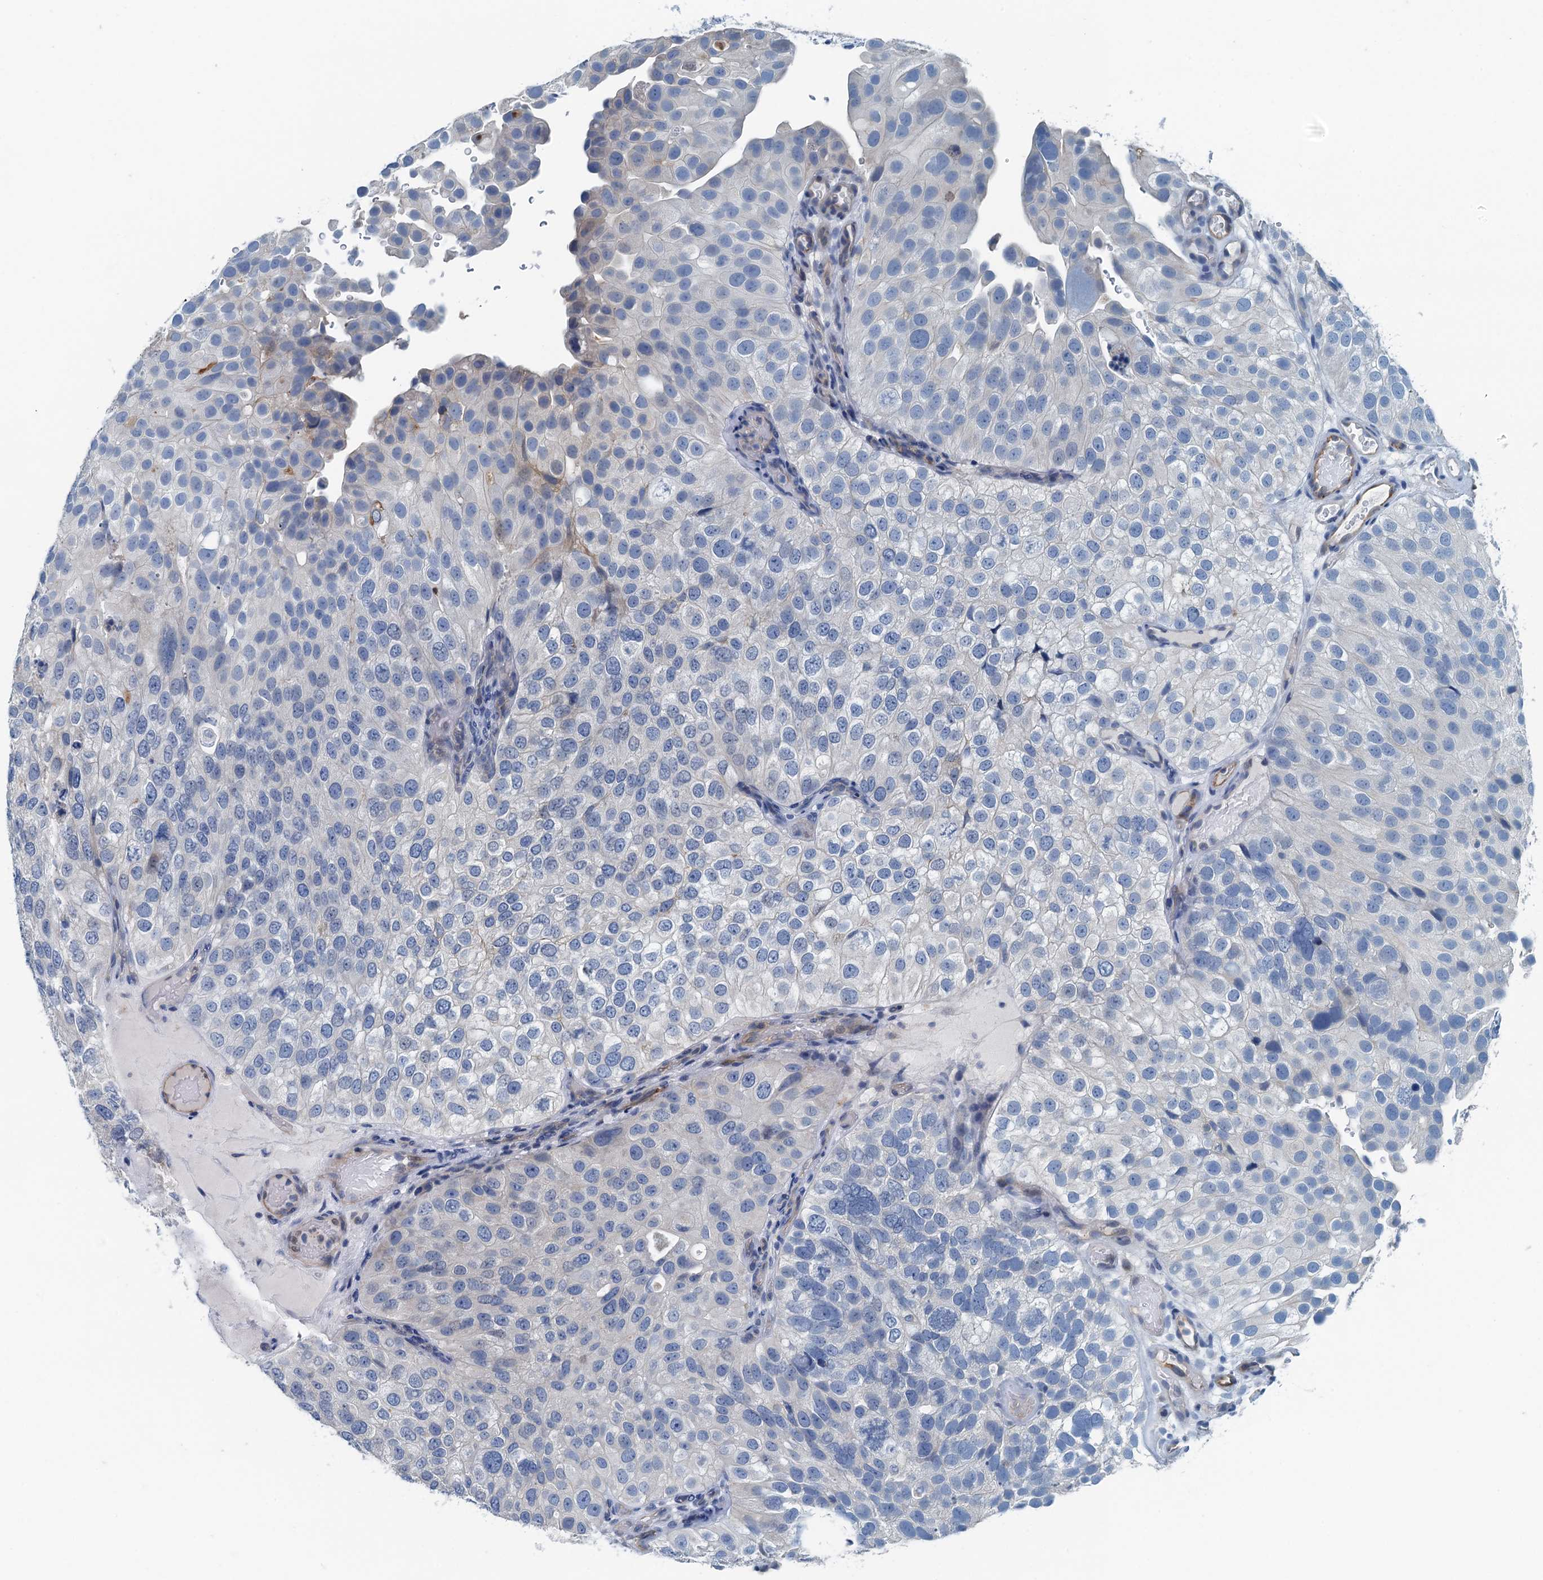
{"staining": {"intensity": "weak", "quantity": "<25%", "location": "cytoplasmic/membranous"}, "tissue": "urothelial cancer", "cell_type": "Tumor cells", "image_type": "cancer", "snomed": [{"axis": "morphology", "description": "Urothelial carcinoma, Low grade"}, {"axis": "topography", "description": "Urinary bladder"}], "caption": "An immunohistochemistry histopathology image of urothelial carcinoma (low-grade) is shown. There is no staining in tumor cells of urothelial carcinoma (low-grade). (Immunohistochemistry (ihc), brightfield microscopy, high magnification).", "gene": "GFOD2", "patient": {"sex": "male", "age": 78}}